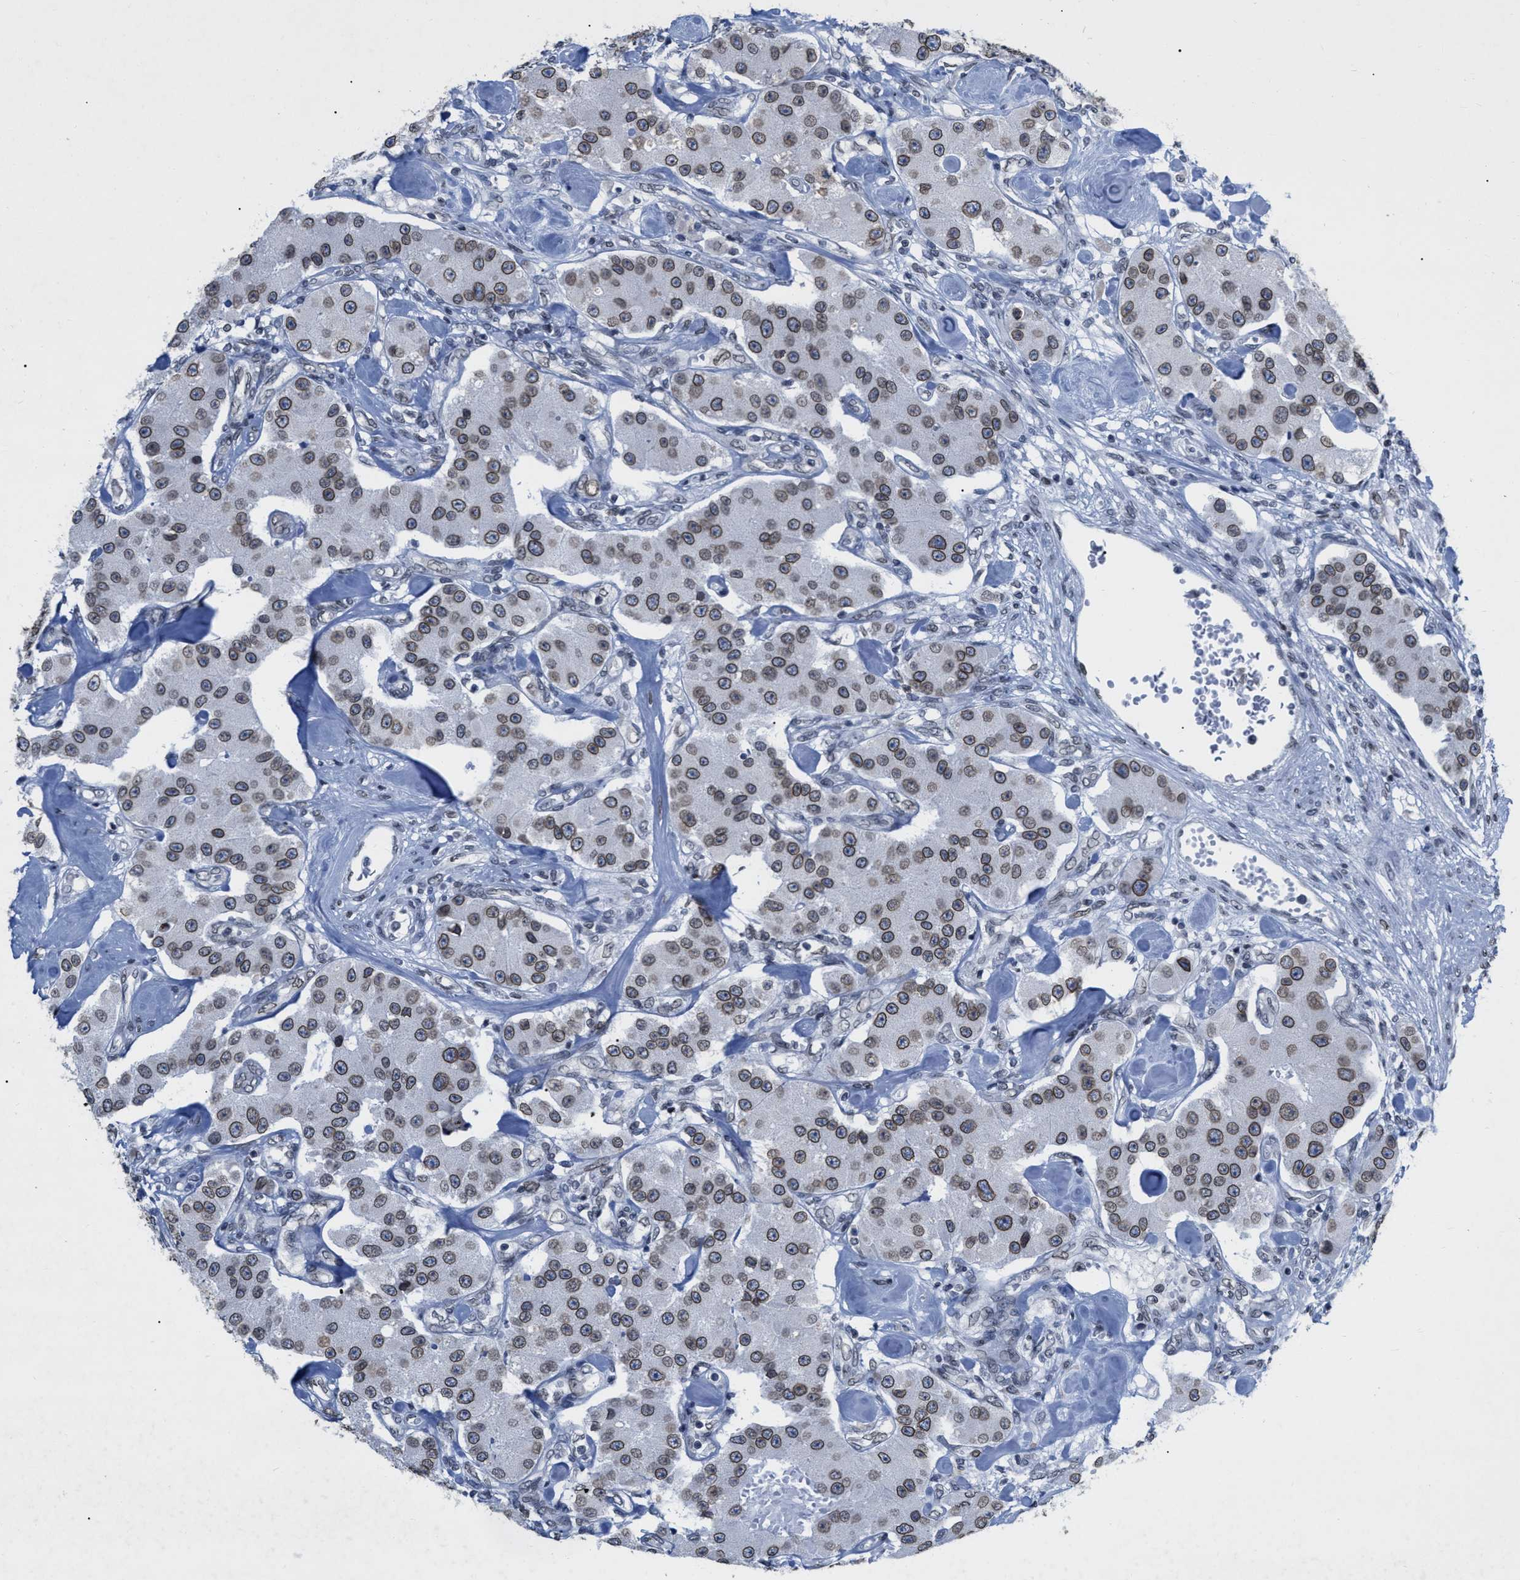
{"staining": {"intensity": "moderate", "quantity": ">75%", "location": "cytoplasmic/membranous,nuclear"}, "tissue": "carcinoid", "cell_type": "Tumor cells", "image_type": "cancer", "snomed": [{"axis": "morphology", "description": "Carcinoid, malignant, NOS"}, {"axis": "topography", "description": "Pancreas"}], "caption": "Immunohistochemical staining of carcinoid (malignant) shows medium levels of moderate cytoplasmic/membranous and nuclear expression in approximately >75% of tumor cells.", "gene": "TPR", "patient": {"sex": "male", "age": 41}}